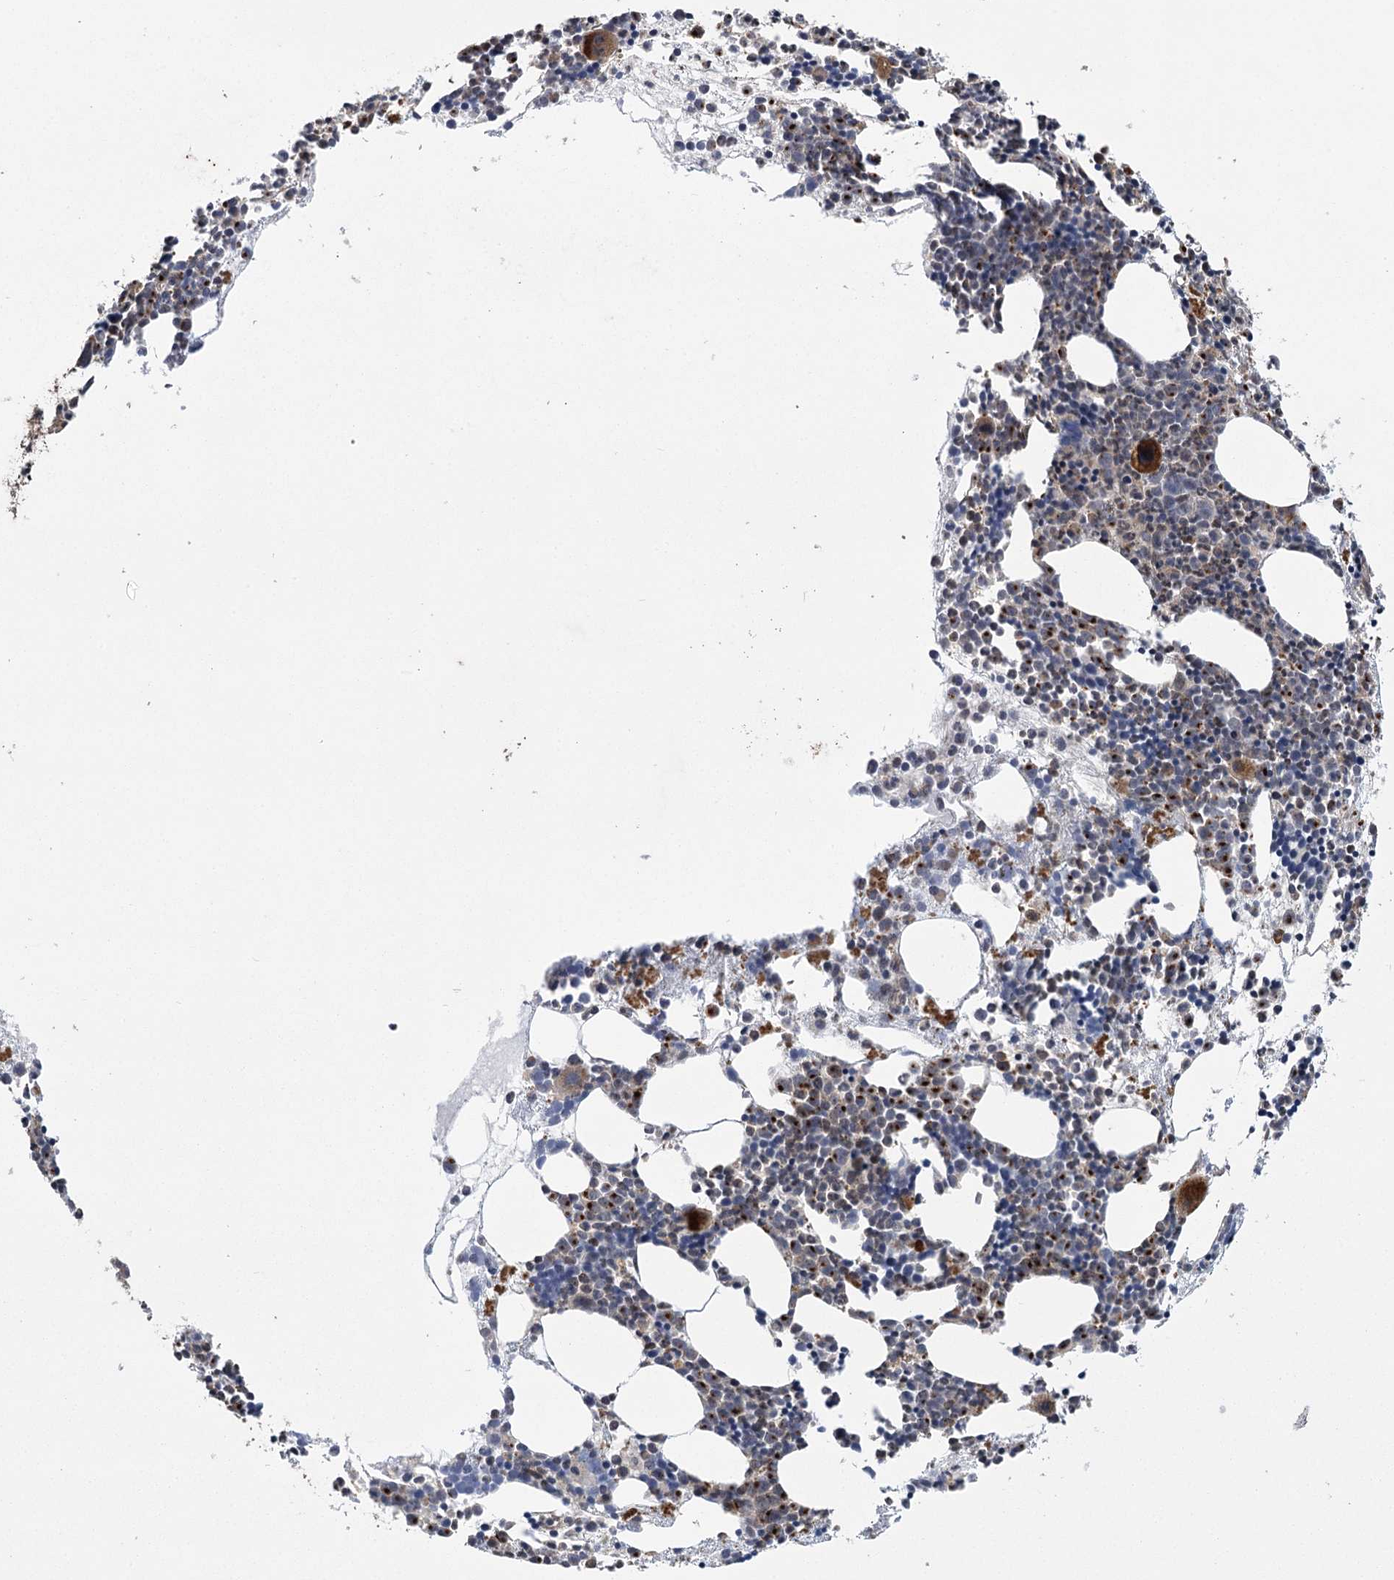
{"staining": {"intensity": "strong", "quantity": "25%-75%", "location": "cytoplasmic/membranous"}, "tissue": "bone marrow", "cell_type": "Hematopoietic cells", "image_type": "normal", "snomed": [{"axis": "morphology", "description": "Normal tissue, NOS"}, {"axis": "topography", "description": "Bone marrow"}], "caption": "Immunohistochemical staining of unremarkable bone marrow shows strong cytoplasmic/membranous protein staining in approximately 25%-75% of hematopoietic cells. (Brightfield microscopy of DAB IHC at high magnification).", "gene": "KCNN2", "patient": {"sex": "female", "age": 89}}